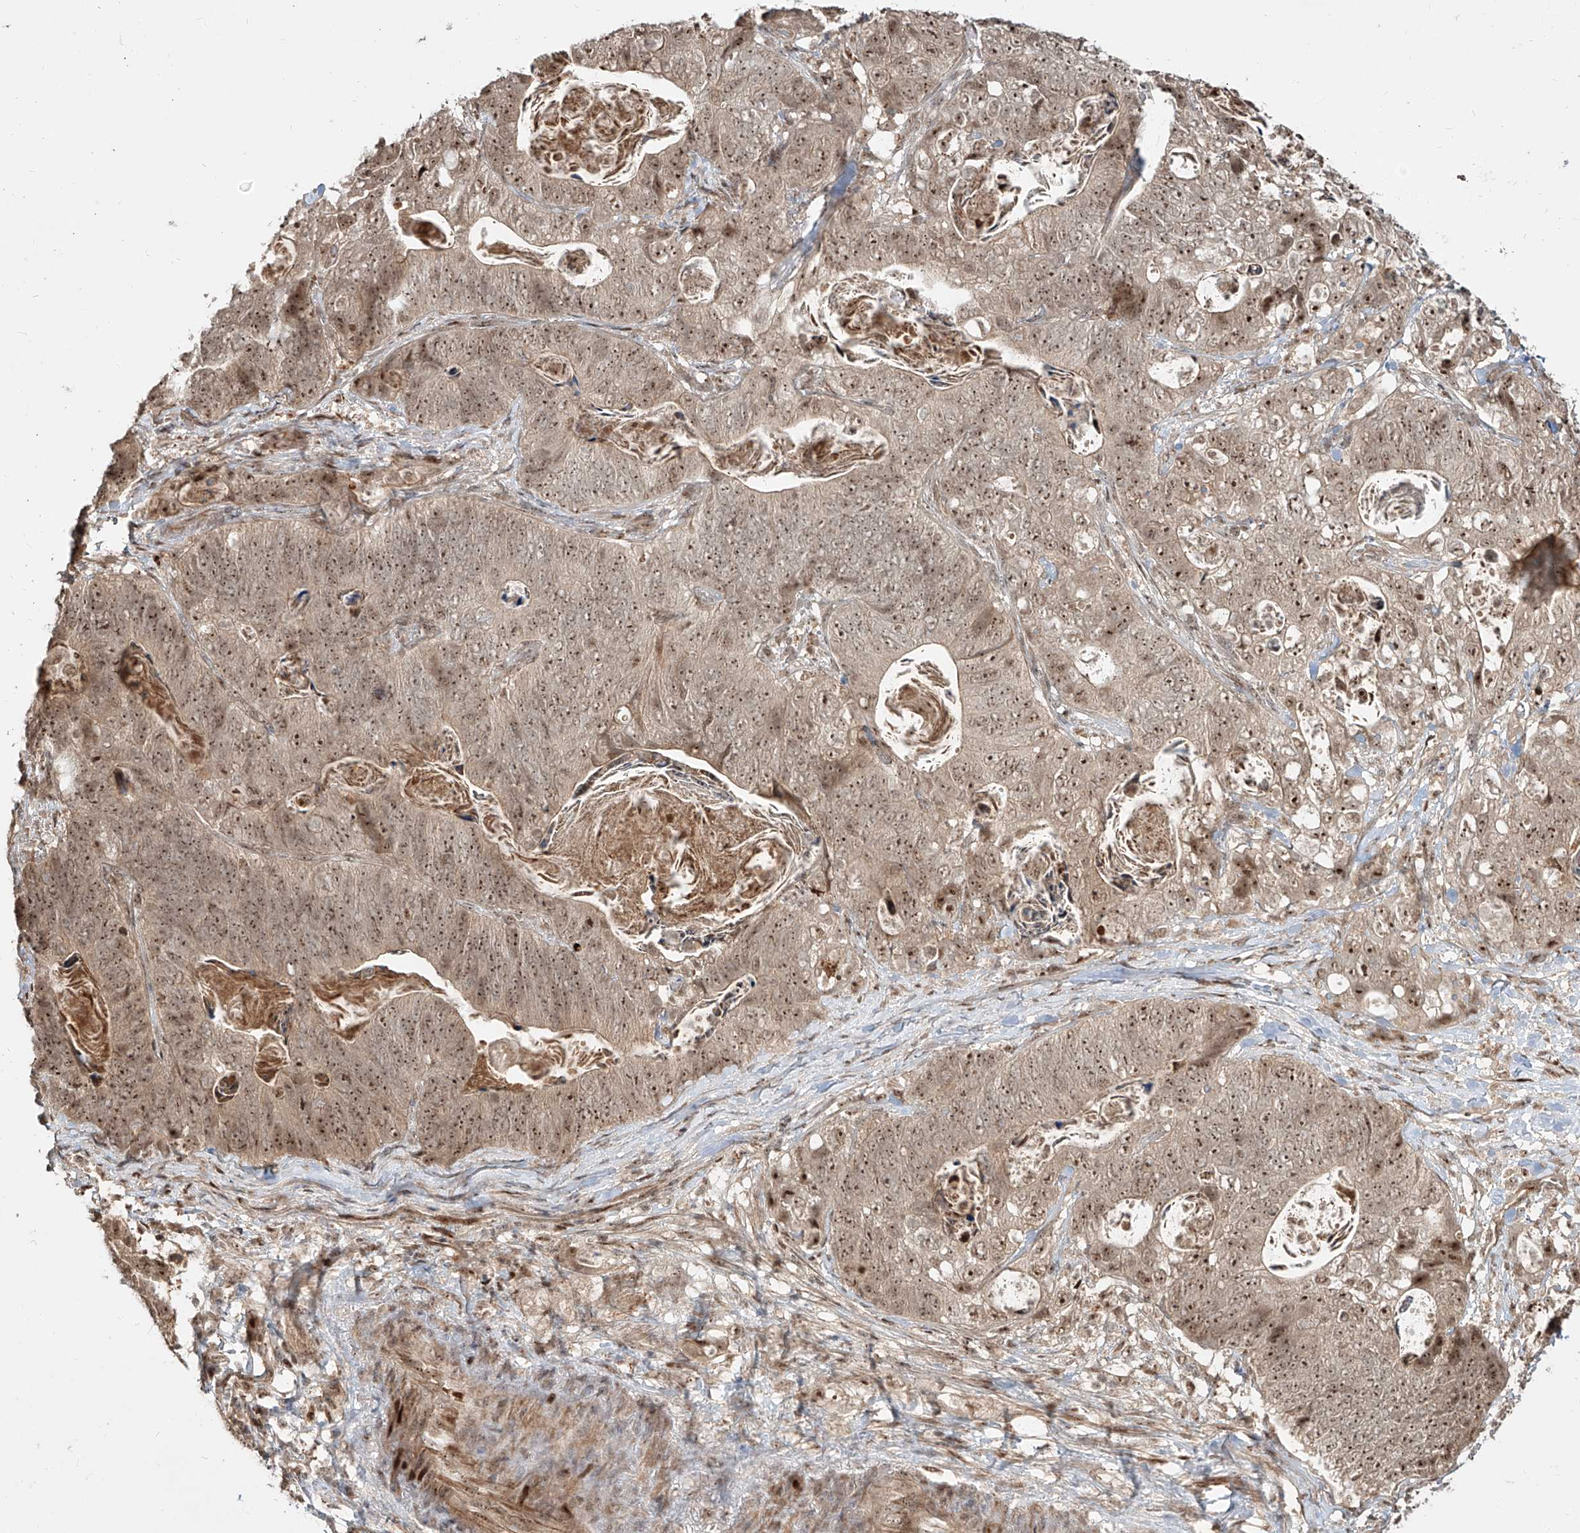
{"staining": {"intensity": "moderate", "quantity": ">75%", "location": "nuclear"}, "tissue": "stomach cancer", "cell_type": "Tumor cells", "image_type": "cancer", "snomed": [{"axis": "morphology", "description": "Normal tissue, NOS"}, {"axis": "morphology", "description": "Adenocarcinoma, NOS"}, {"axis": "topography", "description": "Stomach"}], "caption": "Stomach cancer stained with DAB IHC exhibits medium levels of moderate nuclear positivity in about >75% of tumor cells.", "gene": "ZNF710", "patient": {"sex": "female", "age": 89}}